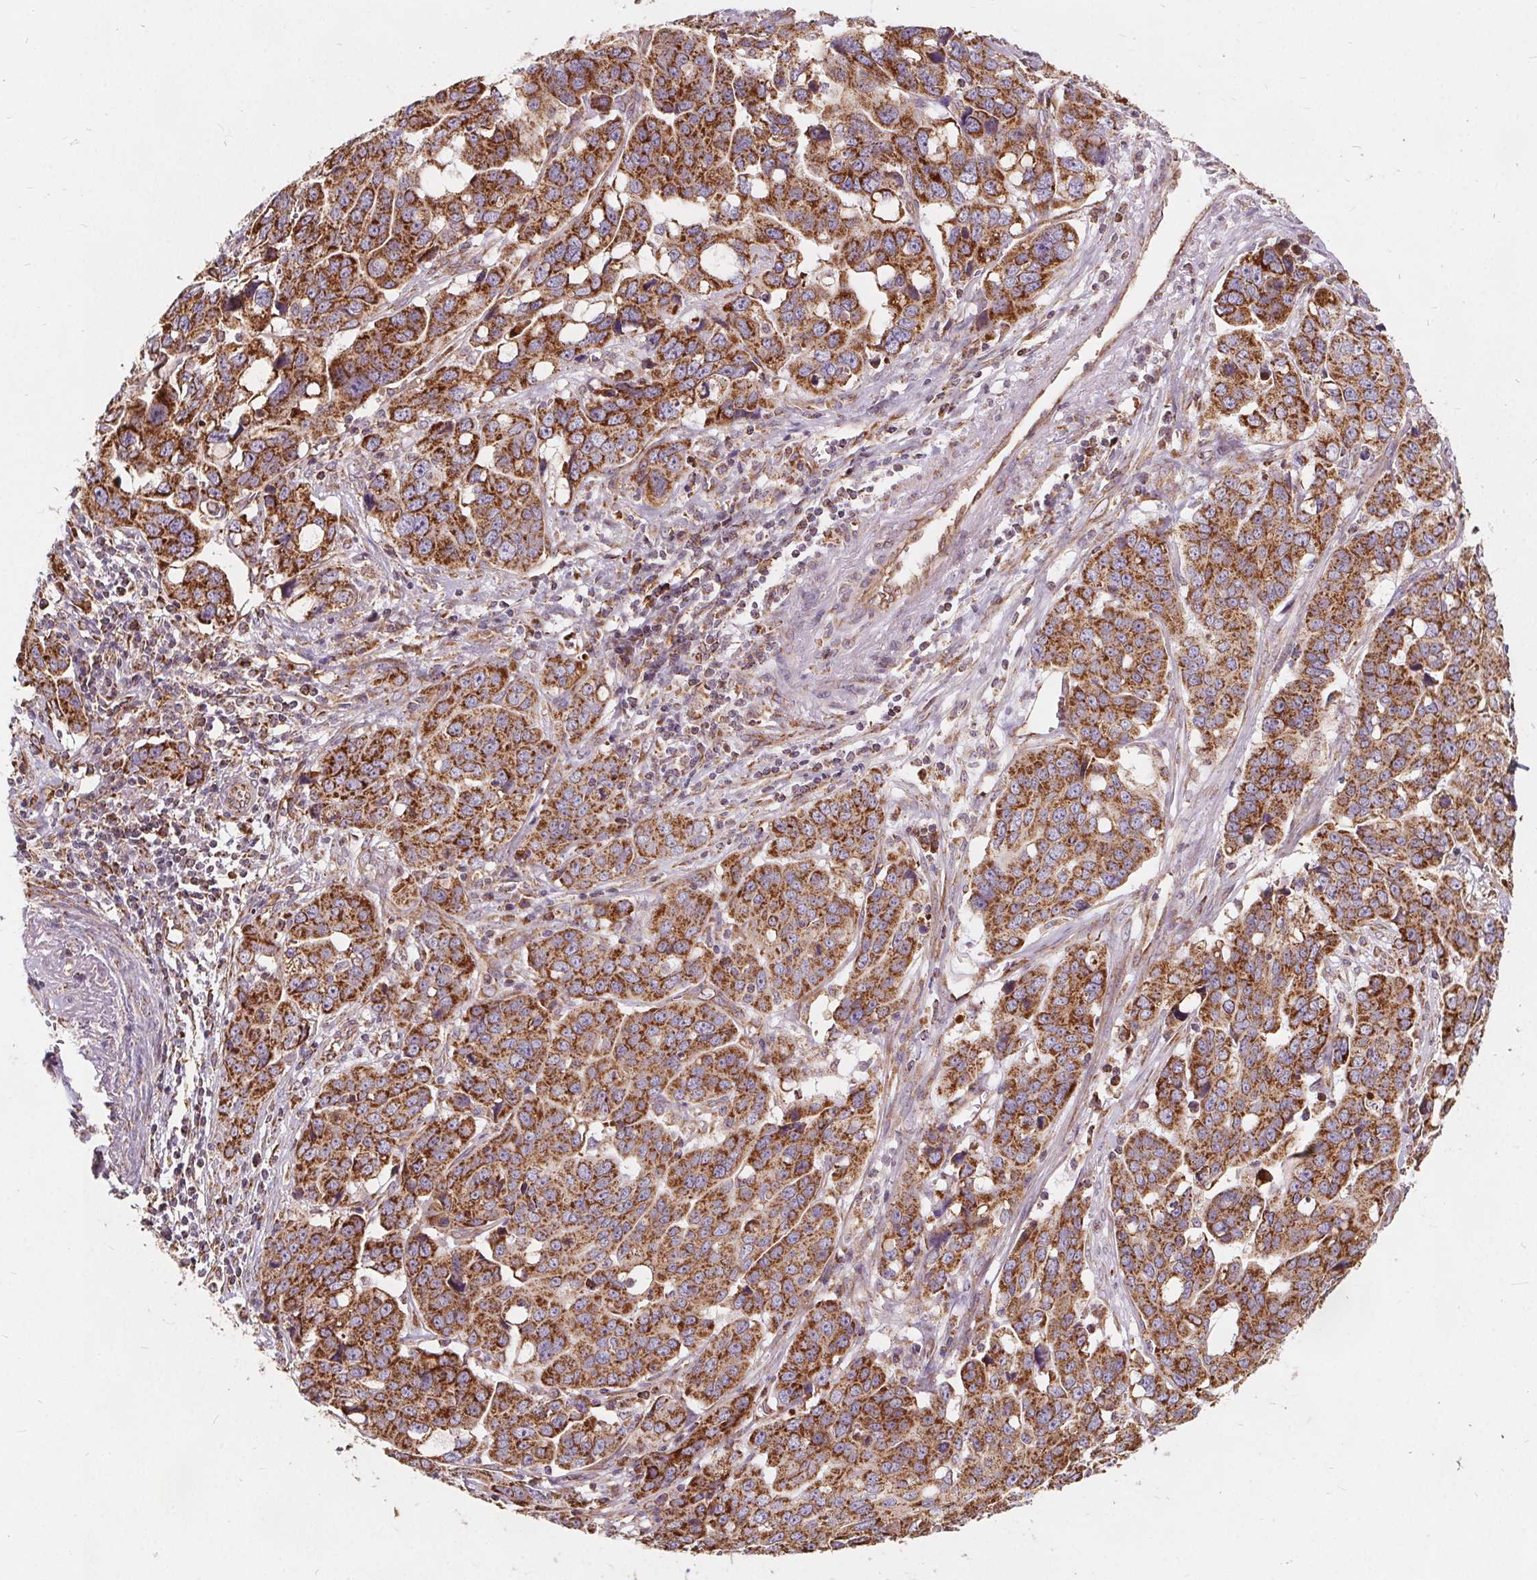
{"staining": {"intensity": "strong", "quantity": ">75%", "location": "cytoplasmic/membranous"}, "tissue": "ovarian cancer", "cell_type": "Tumor cells", "image_type": "cancer", "snomed": [{"axis": "morphology", "description": "Carcinoma, endometroid"}, {"axis": "topography", "description": "Ovary"}], "caption": "Protein staining of endometroid carcinoma (ovarian) tissue shows strong cytoplasmic/membranous staining in about >75% of tumor cells.", "gene": "PLSCR3", "patient": {"sex": "female", "age": 78}}